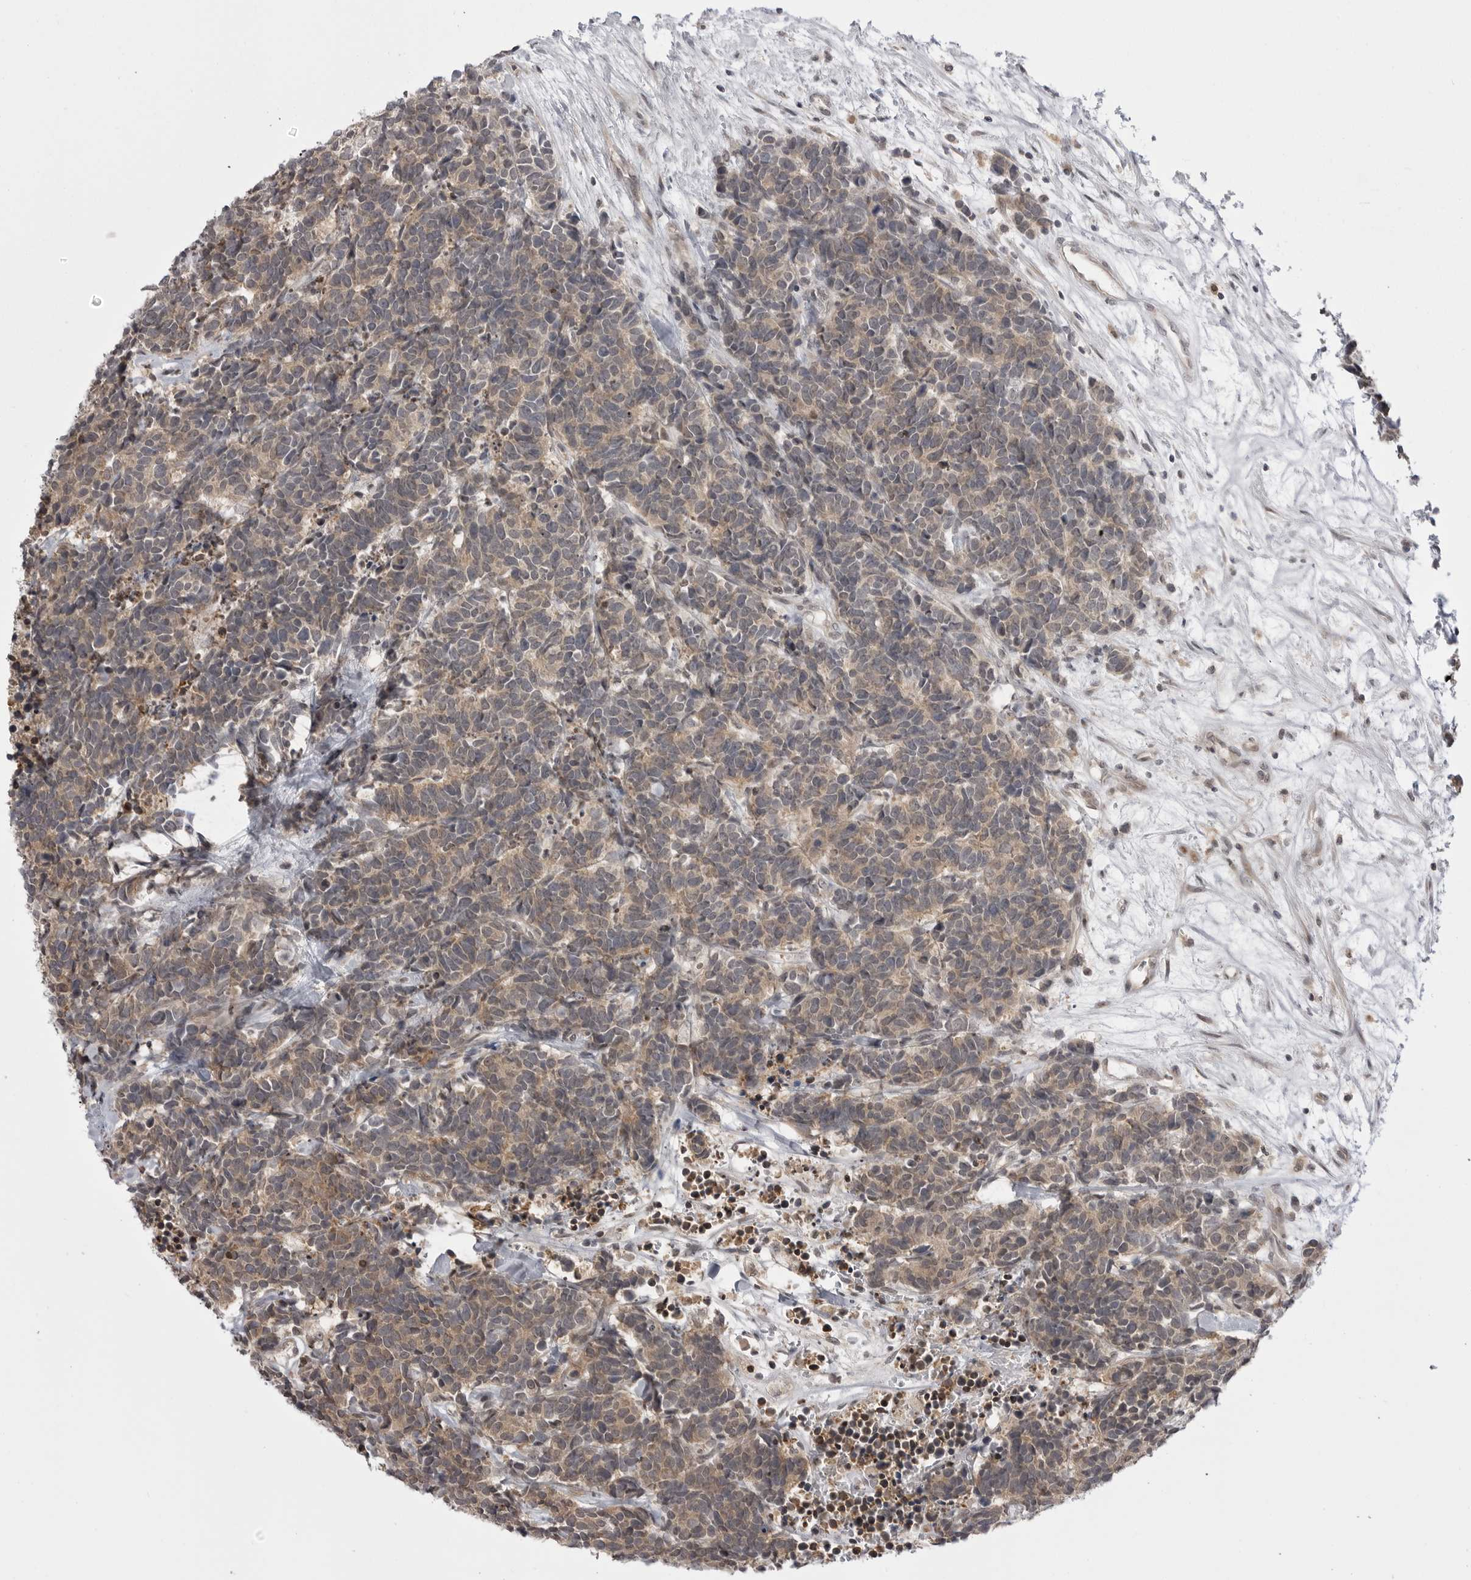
{"staining": {"intensity": "weak", "quantity": ">75%", "location": "cytoplasmic/membranous"}, "tissue": "carcinoid", "cell_type": "Tumor cells", "image_type": "cancer", "snomed": [{"axis": "morphology", "description": "Carcinoma, NOS"}, {"axis": "morphology", "description": "Carcinoid, malignant, NOS"}, {"axis": "topography", "description": "Urinary bladder"}], "caption": "There is low levels of weak cytoplasmic/membranous positivity in tumor cells of carcinoma, as demonstrated by immunohistochemical staining (brown color).", "gene": "PTK2B", "patient": {"sex": "male", "age": 57}}